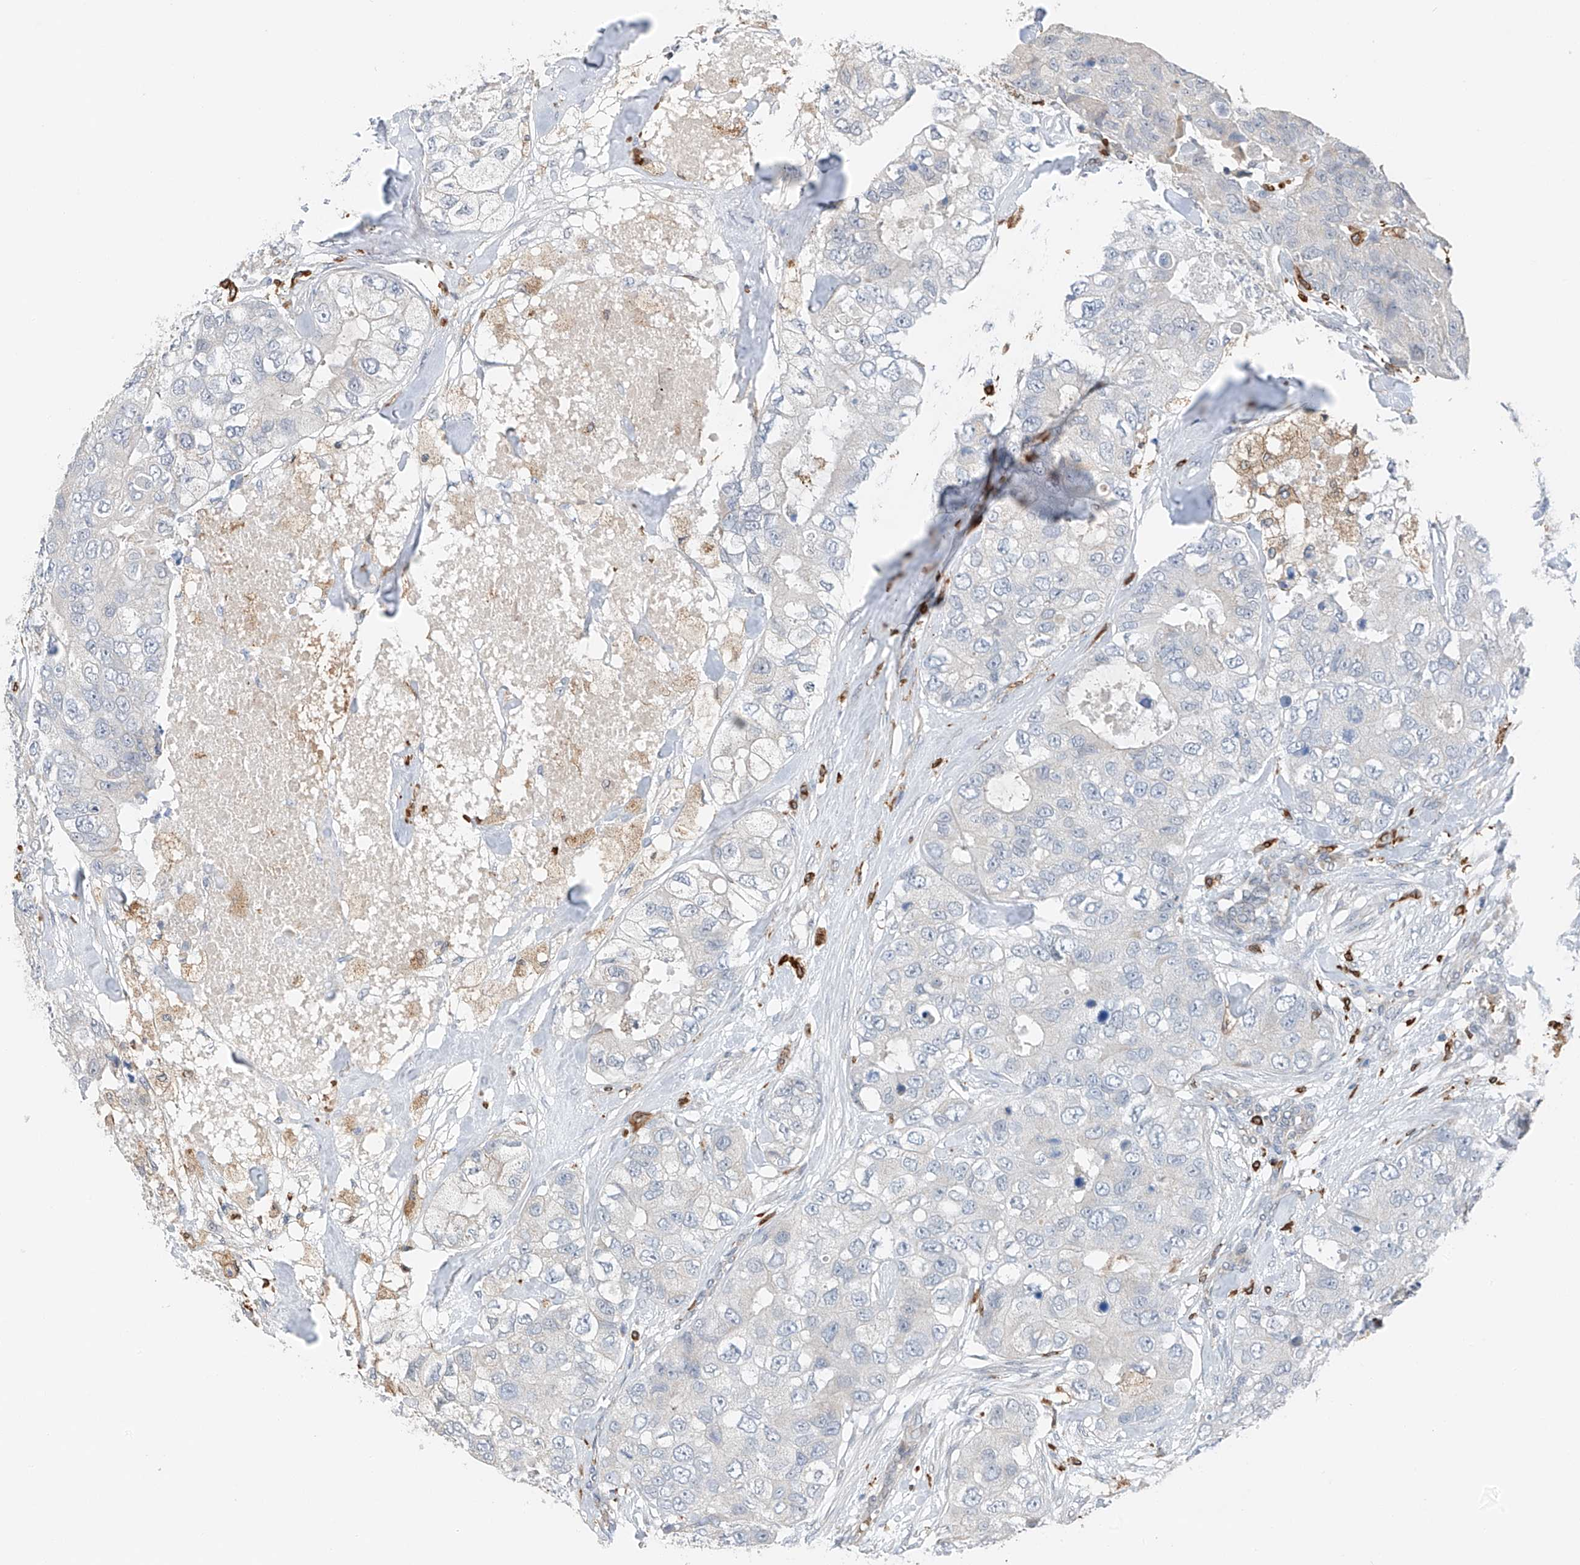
{"staining": {"intensity": "negative", "quantity": "none", "location": "none"}, "tissue": "breast cancer", "cell_type": "Tumor cells", "image_type": "cancer", "snomed": [{"axis": "morphology", "description": "Duct carcinoma"}, {"axis": "topography", "description": "Breast"}], "caption": "Histopathology image shows no significant protein positivity in tumor cells of intraductal carcinoma (breast).", "gene": "TBXAS1", "patient": {"sex": "female", "age": 62}}